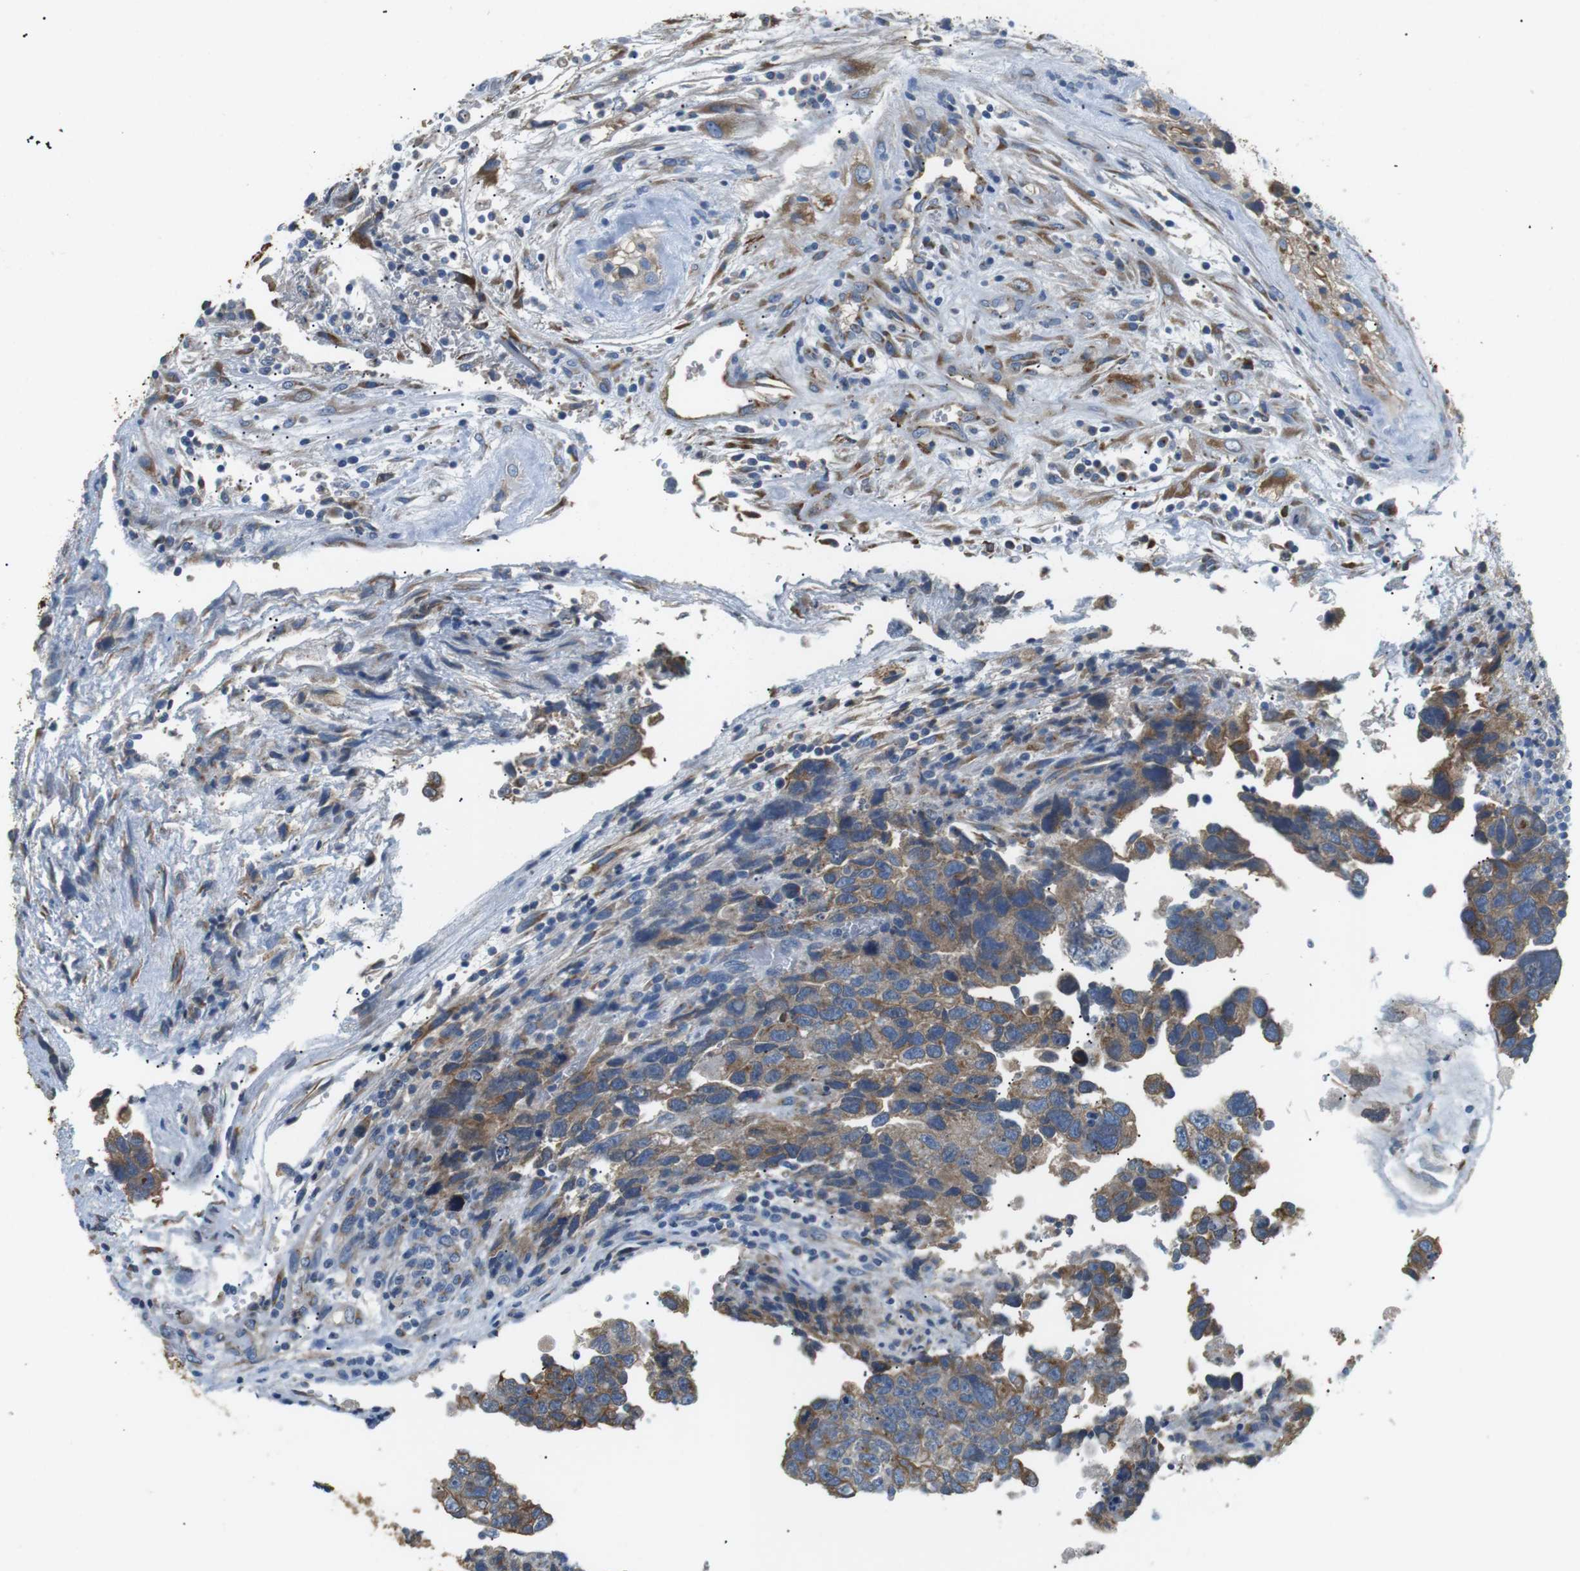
{"staining": {"intensity": "moderate", "quantity": ">75%", "location": "cytoplasmic/membranous"}, "tissue": "testis cancer", "cell_type": "Tumor cells", "image_type": "cancer", "snomed": [{"axis": "morphology", "description": "Carcinoma, Embryonal, NOS"}, {"axis": "topography", "description": "Testis"}], "caption": "Immunohistochemical staining of human testis embryonal carcinoma reveals moderate cytoplasmic/membranous protein positivity in about >75% of tumor cells.", "gene": "UNC5CL", "patient": {"sex": "male", "age": 36}}